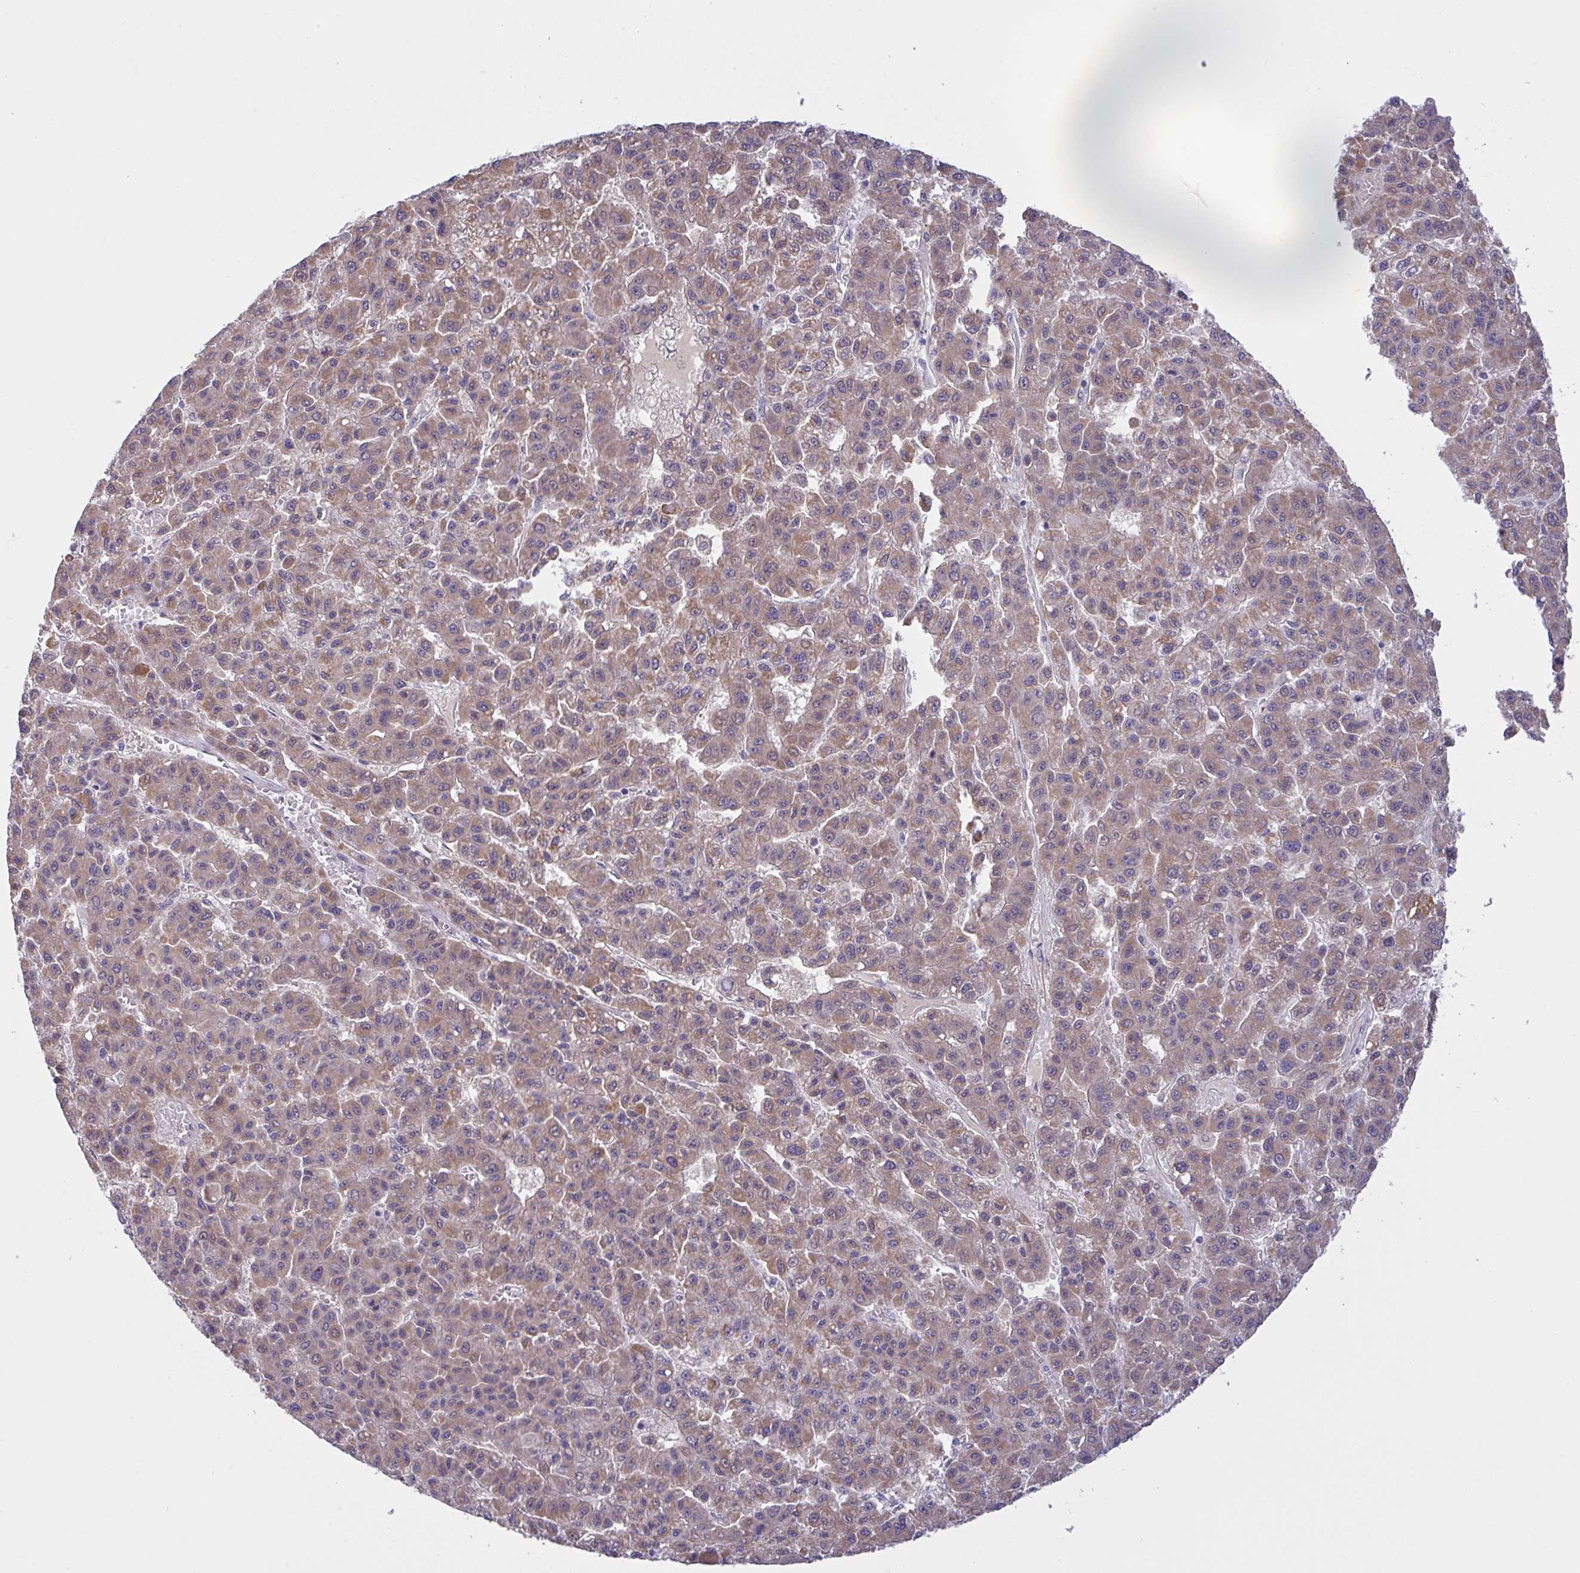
{"staining": {"intensity": "moderate", "quantity": ">75%", "location": "cytoplasmic/membranous"}, "tissue": "liver cancer", "cell_type": "Tumor cells", "image_type": "cancer", "snomed": [{"axis": "morphology", "description": "Carcinoma, Hepatocellular, NOS"}, {"axis": "topography", "description": "Liver"}], "caption": "Brown immunohistochemical staining in human liver hepatocellular carcinoma displays moderate cytoplasmic/membranous staining in approximately >75% of tumor cells. (IHC, brightfield microscopy, high magnification).", "gene": "L3HYPDH", "patient": {"sex": "male", "age": 70}}